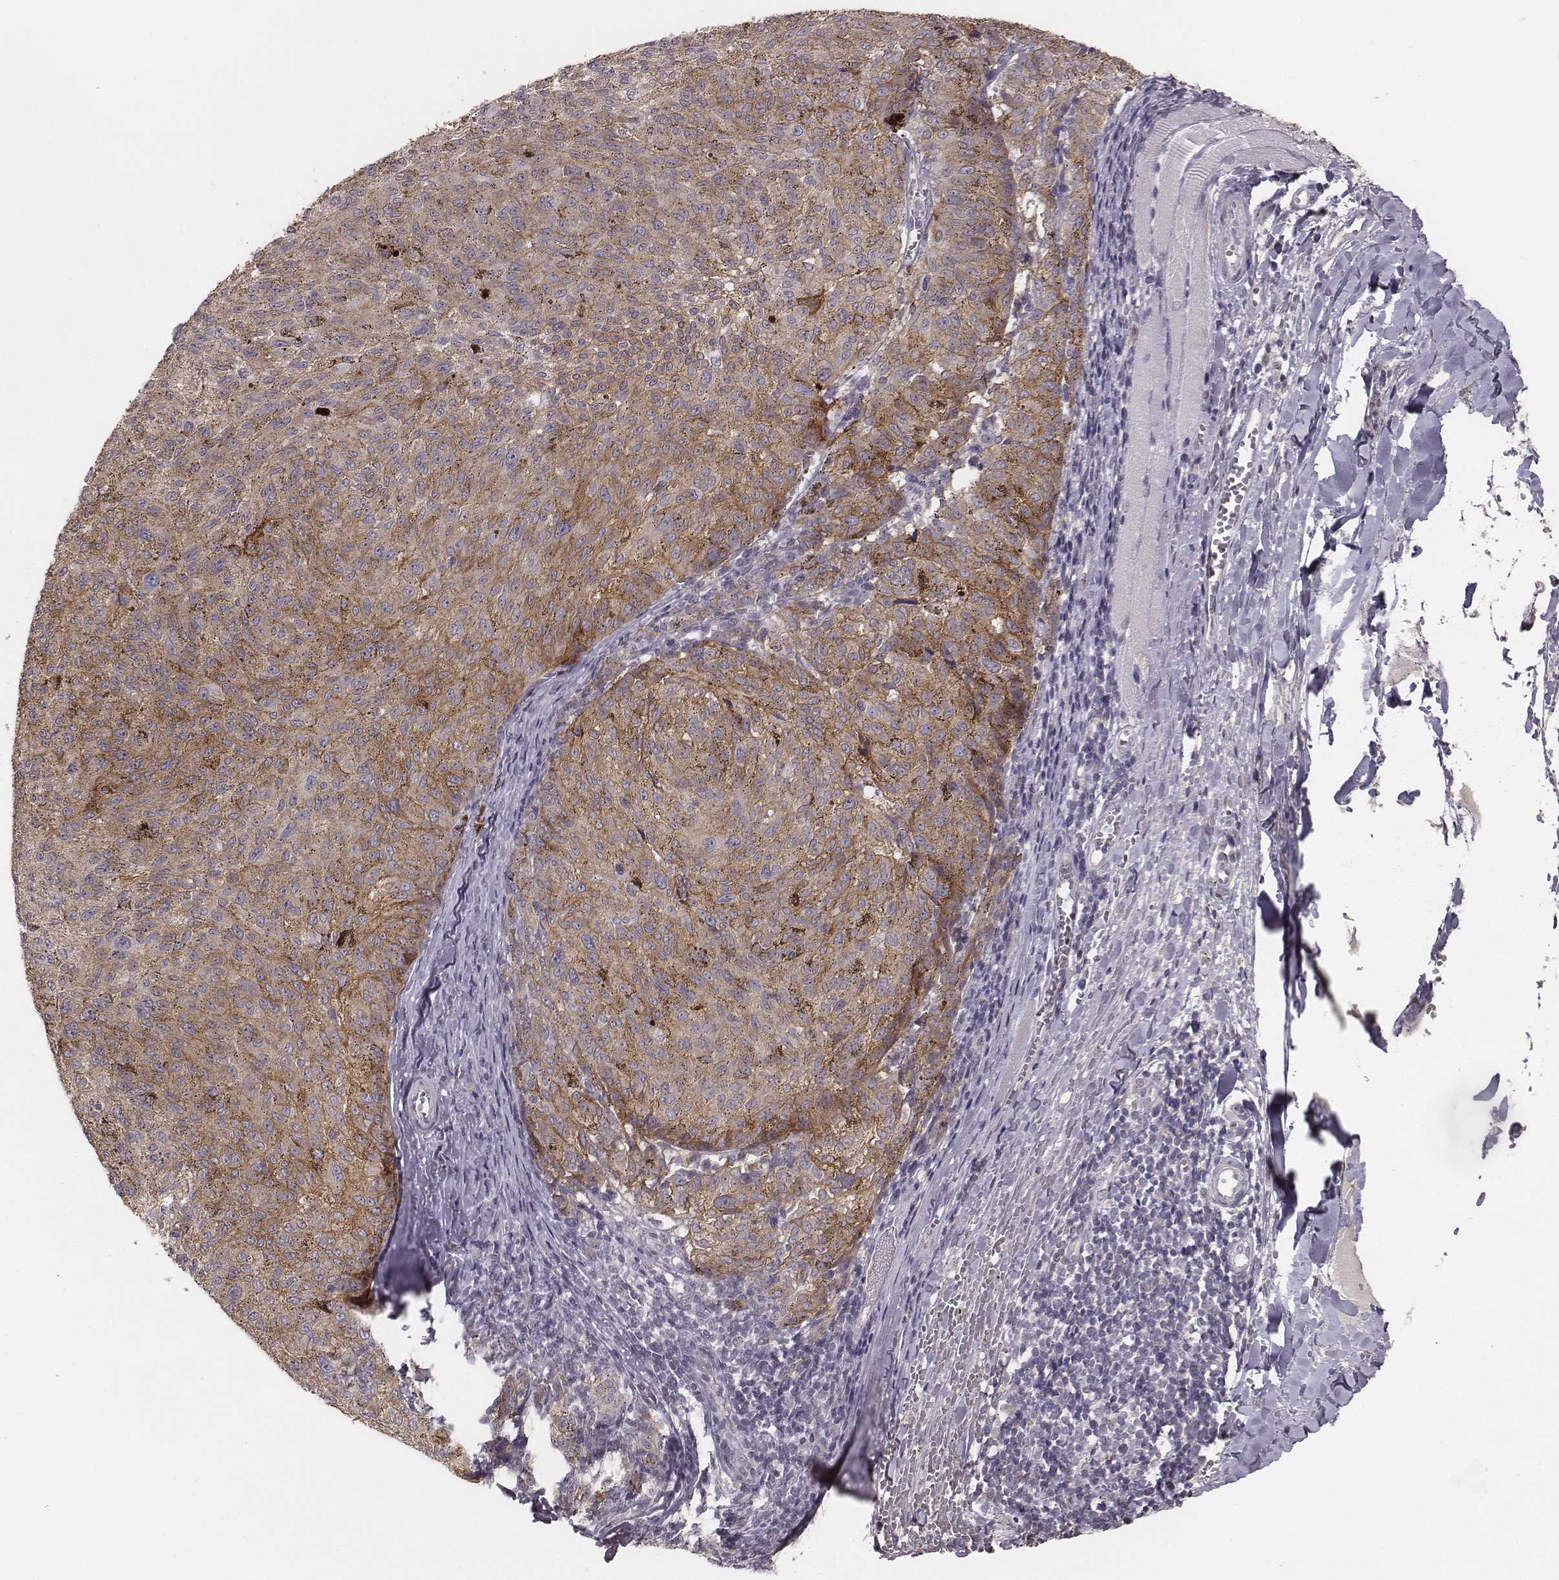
{"staining": {"intensity": "moderate", "quantity": "25%-75%", "location": "cytoplasmic/membranous"}, "tissue": "melanoma", "cell_type": "Tumor cells", "image_type": "cancer", "snomed": [{"axis": "morphology", "description": "Malignant melanoma, NOS"}, {"axis": "topography", "description": "Skin"}], "caption": "Protein expression analysis of human melanoma reveals moderate cytoplasmic/membranous positivity in about 25%-75% of tumor cells. Immunohistochemistry (ihc) stains the protein in brown and the nuclei are stained blue.", "gene": "SLC7A4", "patient": {"sex": "female", "age": 72}}